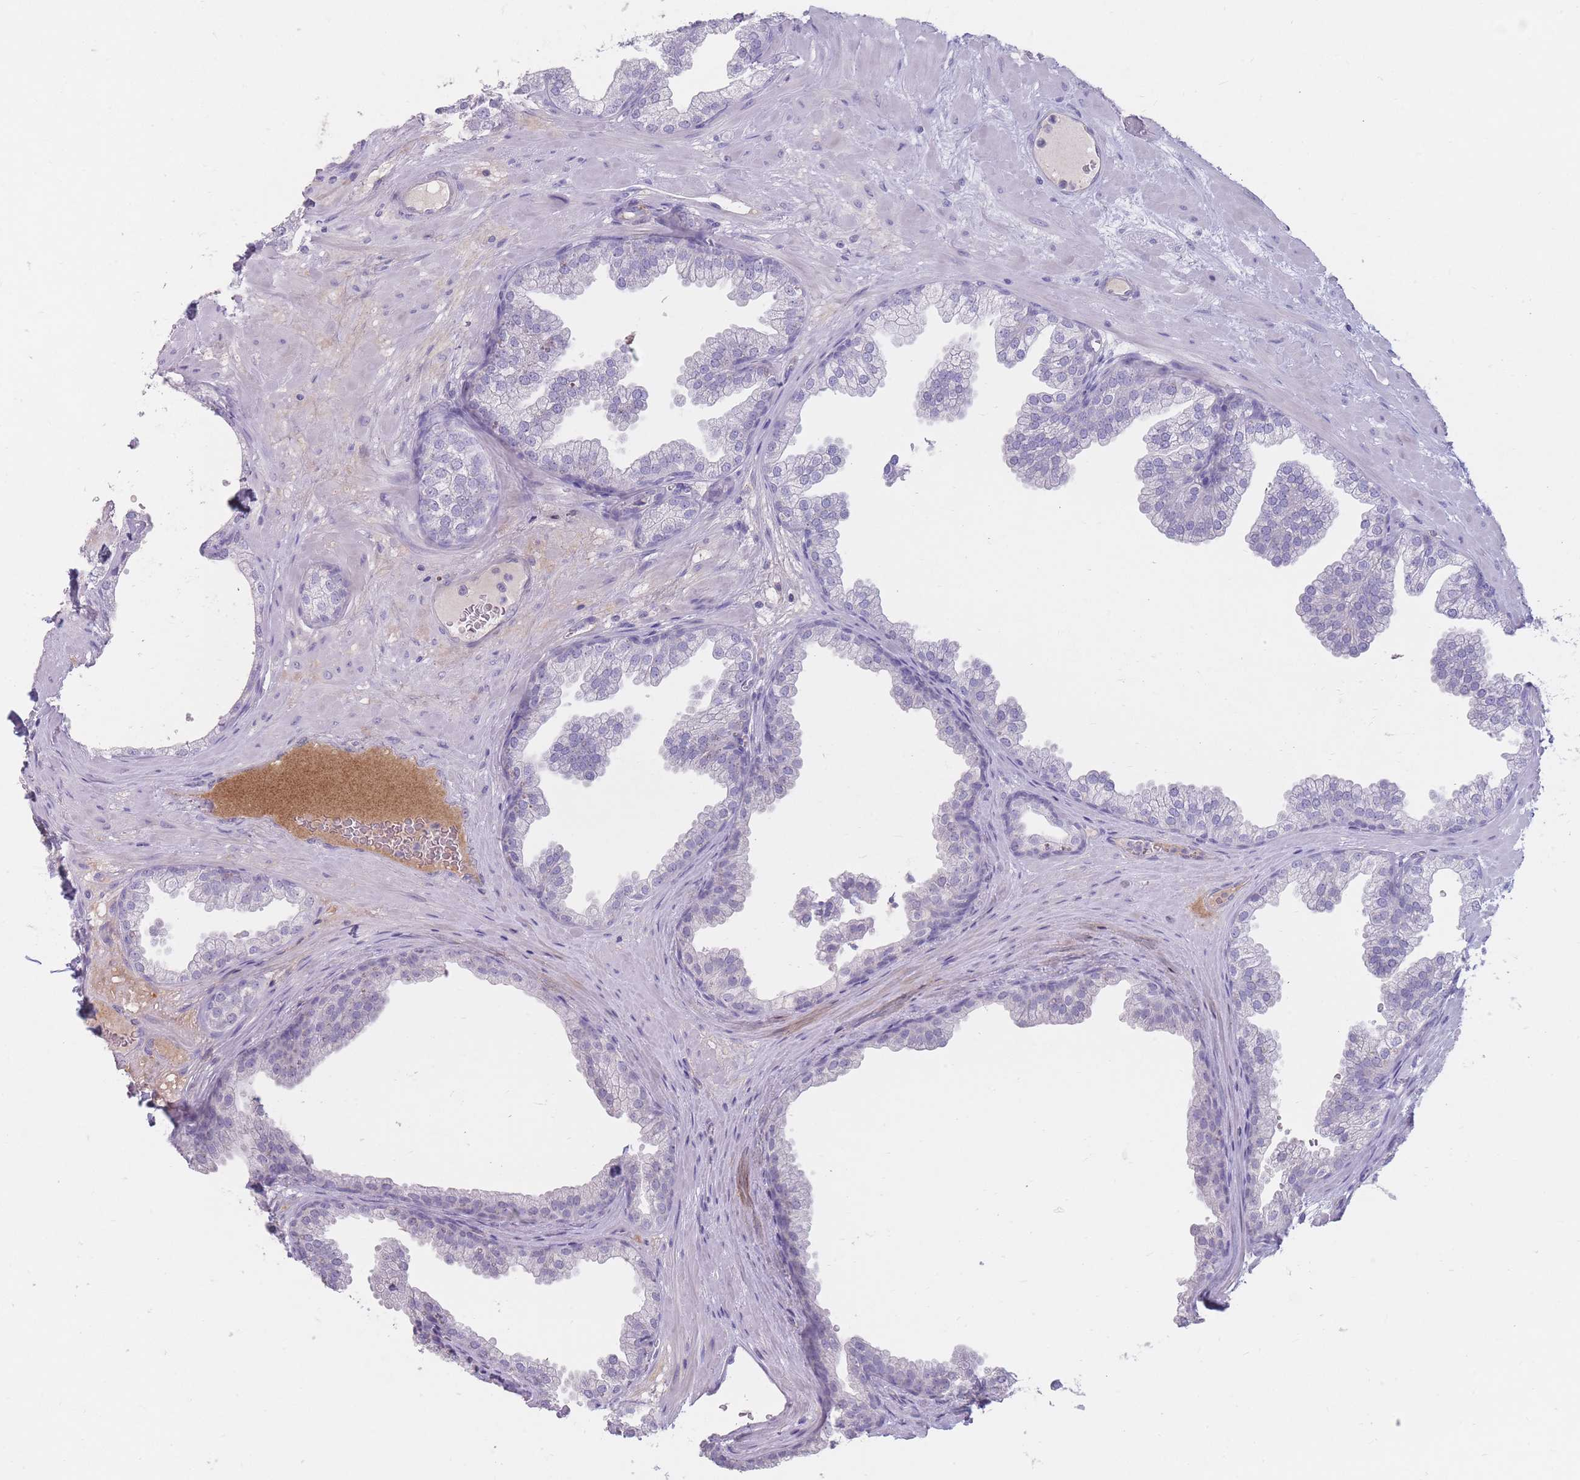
{"staining": {"intensity": "negative", "quantity": "none", "location": "none"}, "tissue": "prostate", "cell_type": "Glandular cells", "image_type": "normal", "snomed": [{"axis": "morphology", "description": "Normal tissue, NOS"}, {"axis": "topography", "description": "Prostate"}], "caption": "Human prostate stained for a protein using immunohistochemistry (IHC) displays no positivity in glandular cells.", "gene": "PRG4", "patient": {"sex": "male", "age": 37}}